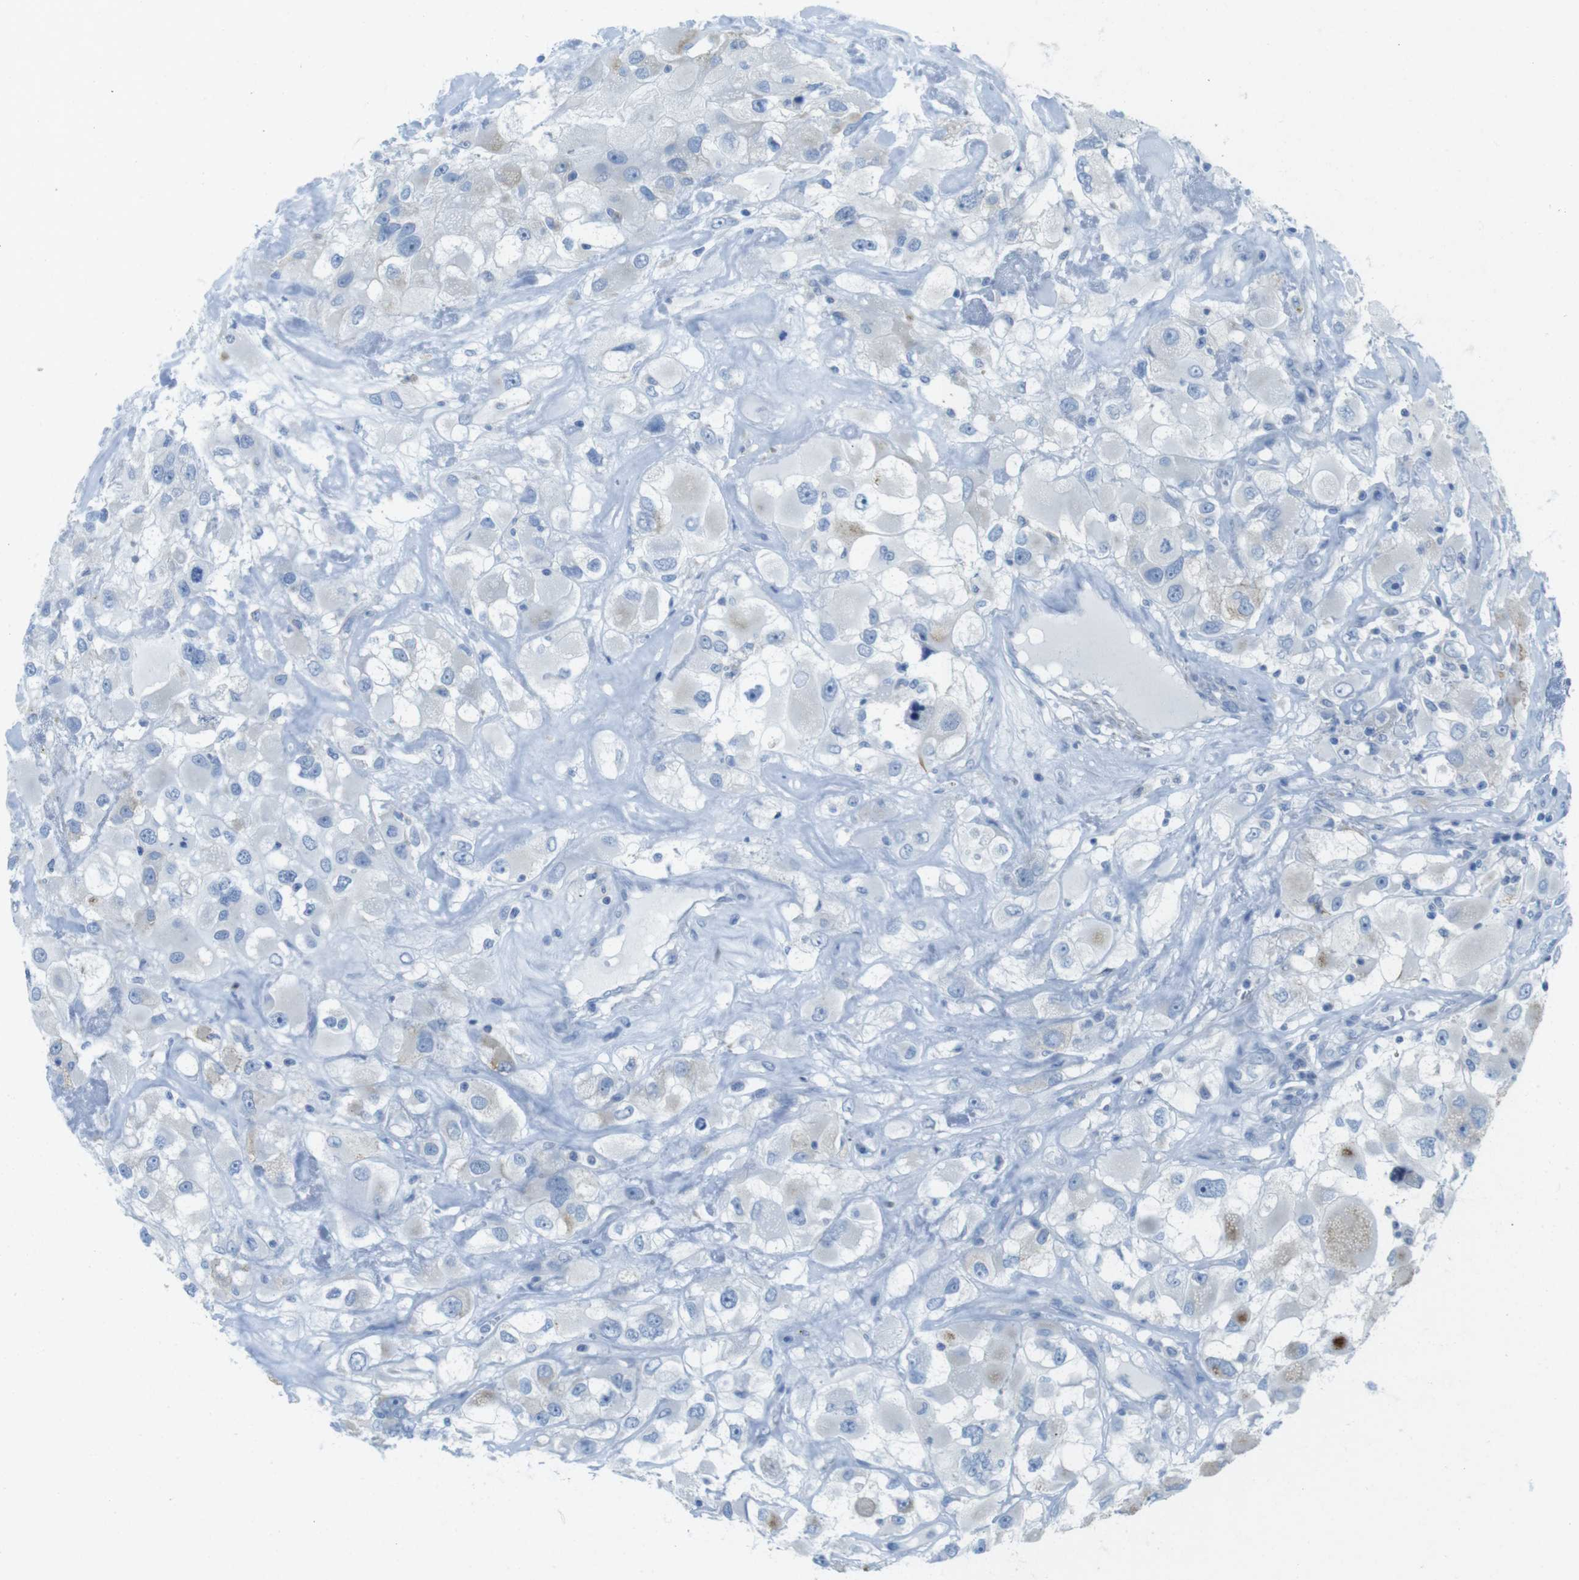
{"staining": {"intensity": "moderate", "quantity": "<25%", "location": "cytoplasmic/membranous"}, "tissue": "renal cancer", "cell_type": "Tumor cells", "image_type": "cancer", "snomed": [{"axis": "morphology", "description": "Adenocarcinoma, NOS"}, {"axis": "topography", "description": "Kidney"}], "caption": "Tumor cells demonstrate low levels of moderate cytoplasmic/membranous expression in about <25% of cells in human renal cancer (adenocarcinoma).", "gene": "ASIC5", "patient": {"sex": "female", "age": 52}}